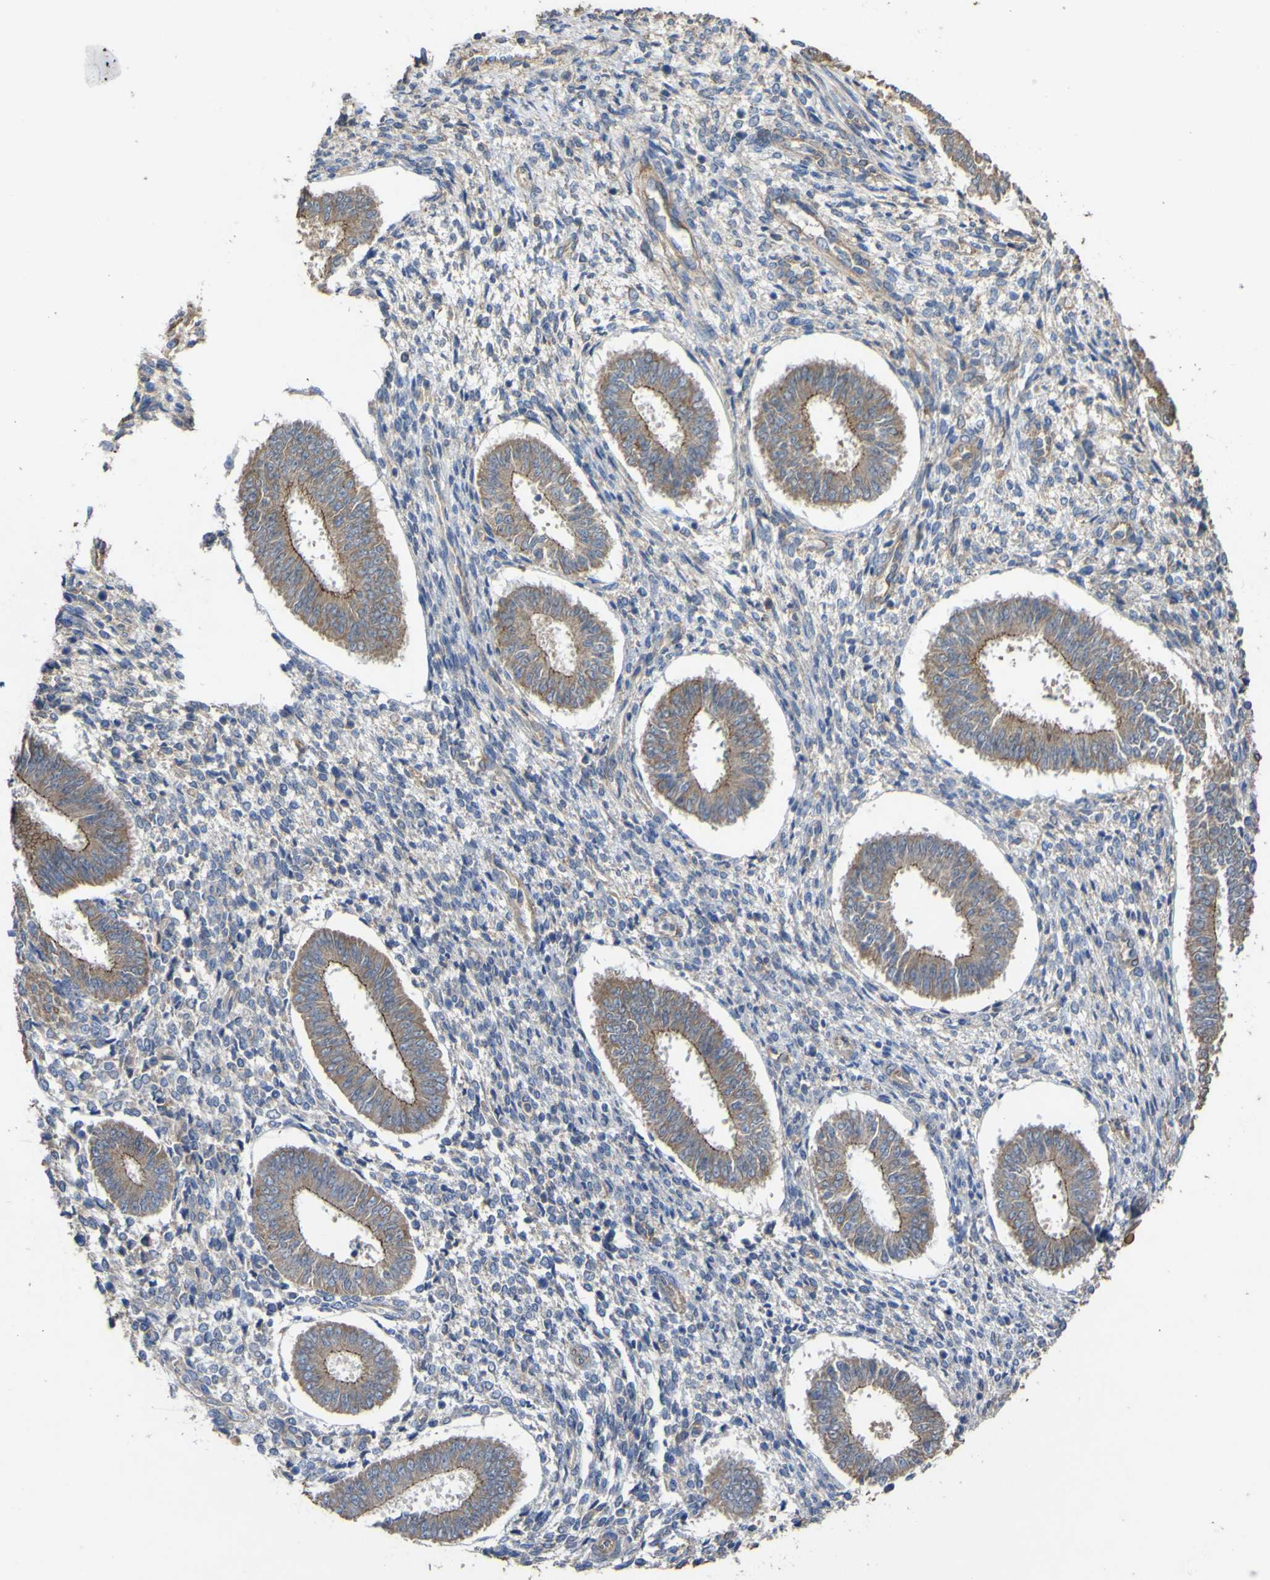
{"staining": {"intensity": "weak", "quantity": "25%-75%", "location": "cytoplasmic/membranous"}, "tissue": "endometrium", "cell_type": "Cells in endometrial stroma", "image_type": "normal", "snomed": [{"axis": "morphology", "description": "Normal tissue, NOS"}, {"axis": "topography", "description": "Endometrium"}], "caption": "Endometrium stained for a protein demonstrates weak cytoplasmic/membranous positivity in cells in endometrial stroma. The protein is shown in brown color, while the nuclei are stained blue.", "gene": "TNFSF15", "patient": {"sex": "female", "age": 35}}